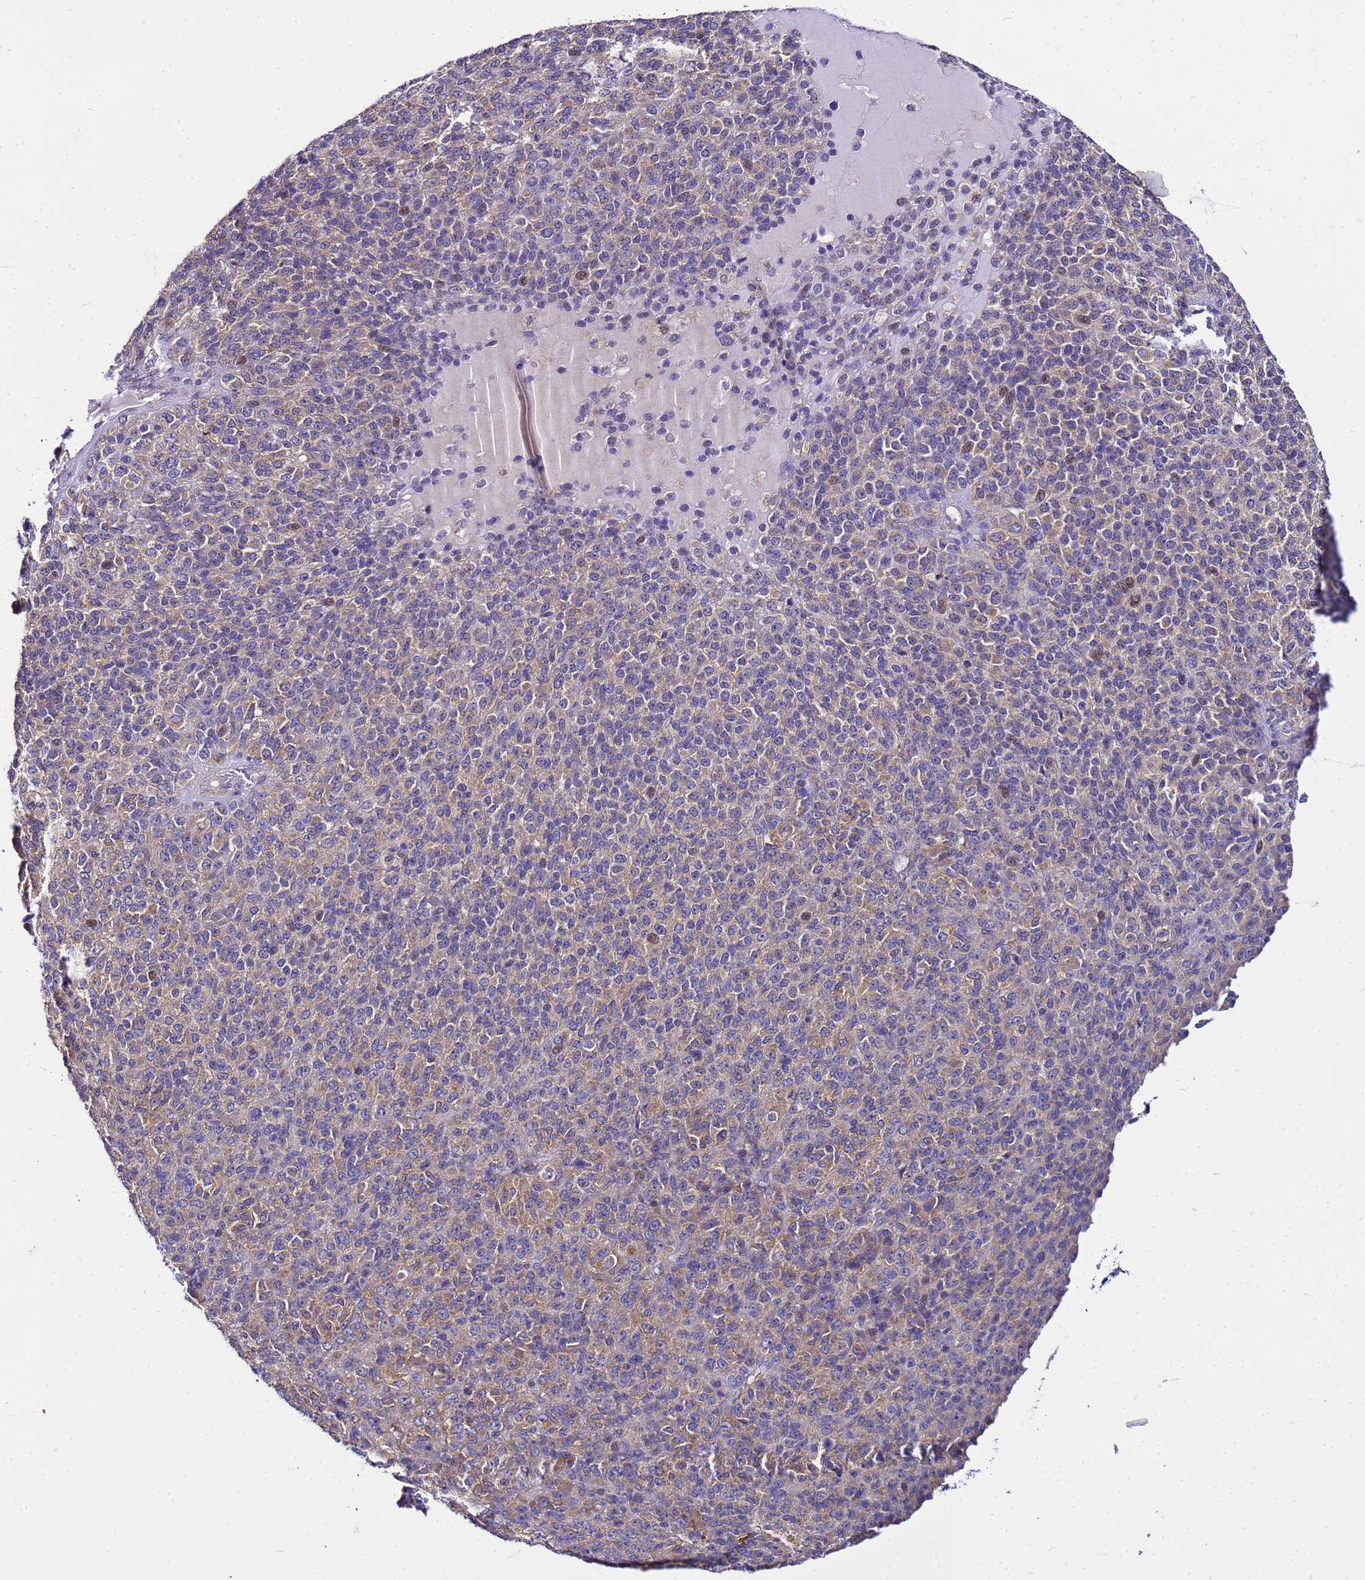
{"staining": {"intensity": "weak", "quantity": "<25%", "location": "cytoplasmic/membranous"}, "tissue": "melanoma", "cell_type": "Tumor cells", "image_type": "cancer", "snomed": [{"axis": "morphology", "description": "Malignant melanoma, Metastatic site"}, {"axis": "topography", "description": "Brain"}], "caption": "Tumor cells show no significant expression in malignant melanoma (metastatic site).", "gene": "PKD1", "patient": {"sex": "female", "age": 56}}